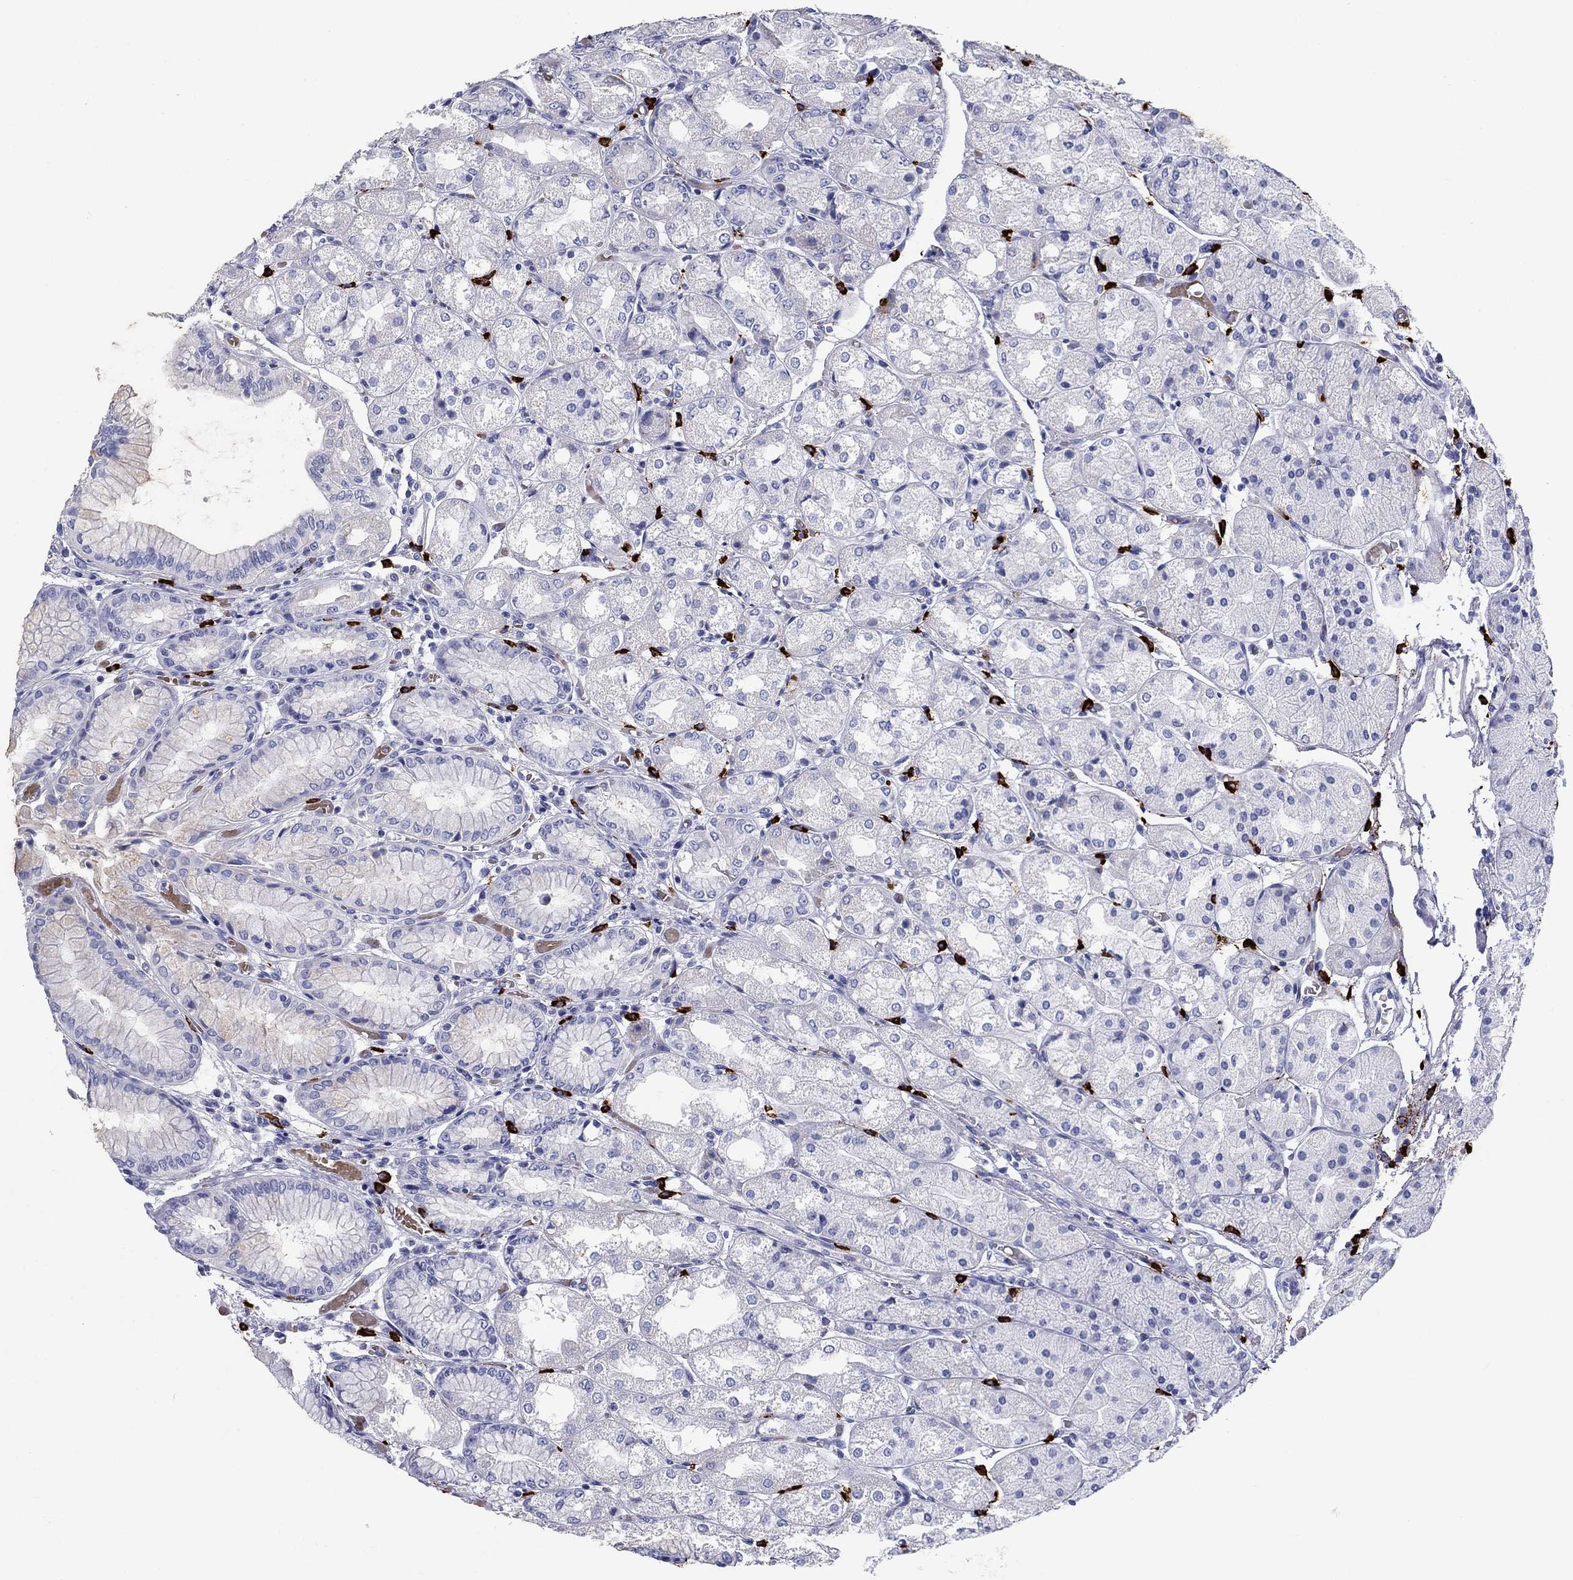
{"staining": {"intensity": "negative", "quantity": "none", "location": "none"}, "tissue": "stomach", "cell_type": "Glandular cells", "image_type": "normal", "snomed": [{"axis": "morphology", "description": "Normal tissue, NOS"}, {"axis": "topography", "description": "Stomach, upper"}], "caption": "Histopathology image shows no protein positivity in glandular cells of benign stomach.", "gene": "CD40LG", "patient": {"sex": "male", "age": 72}}